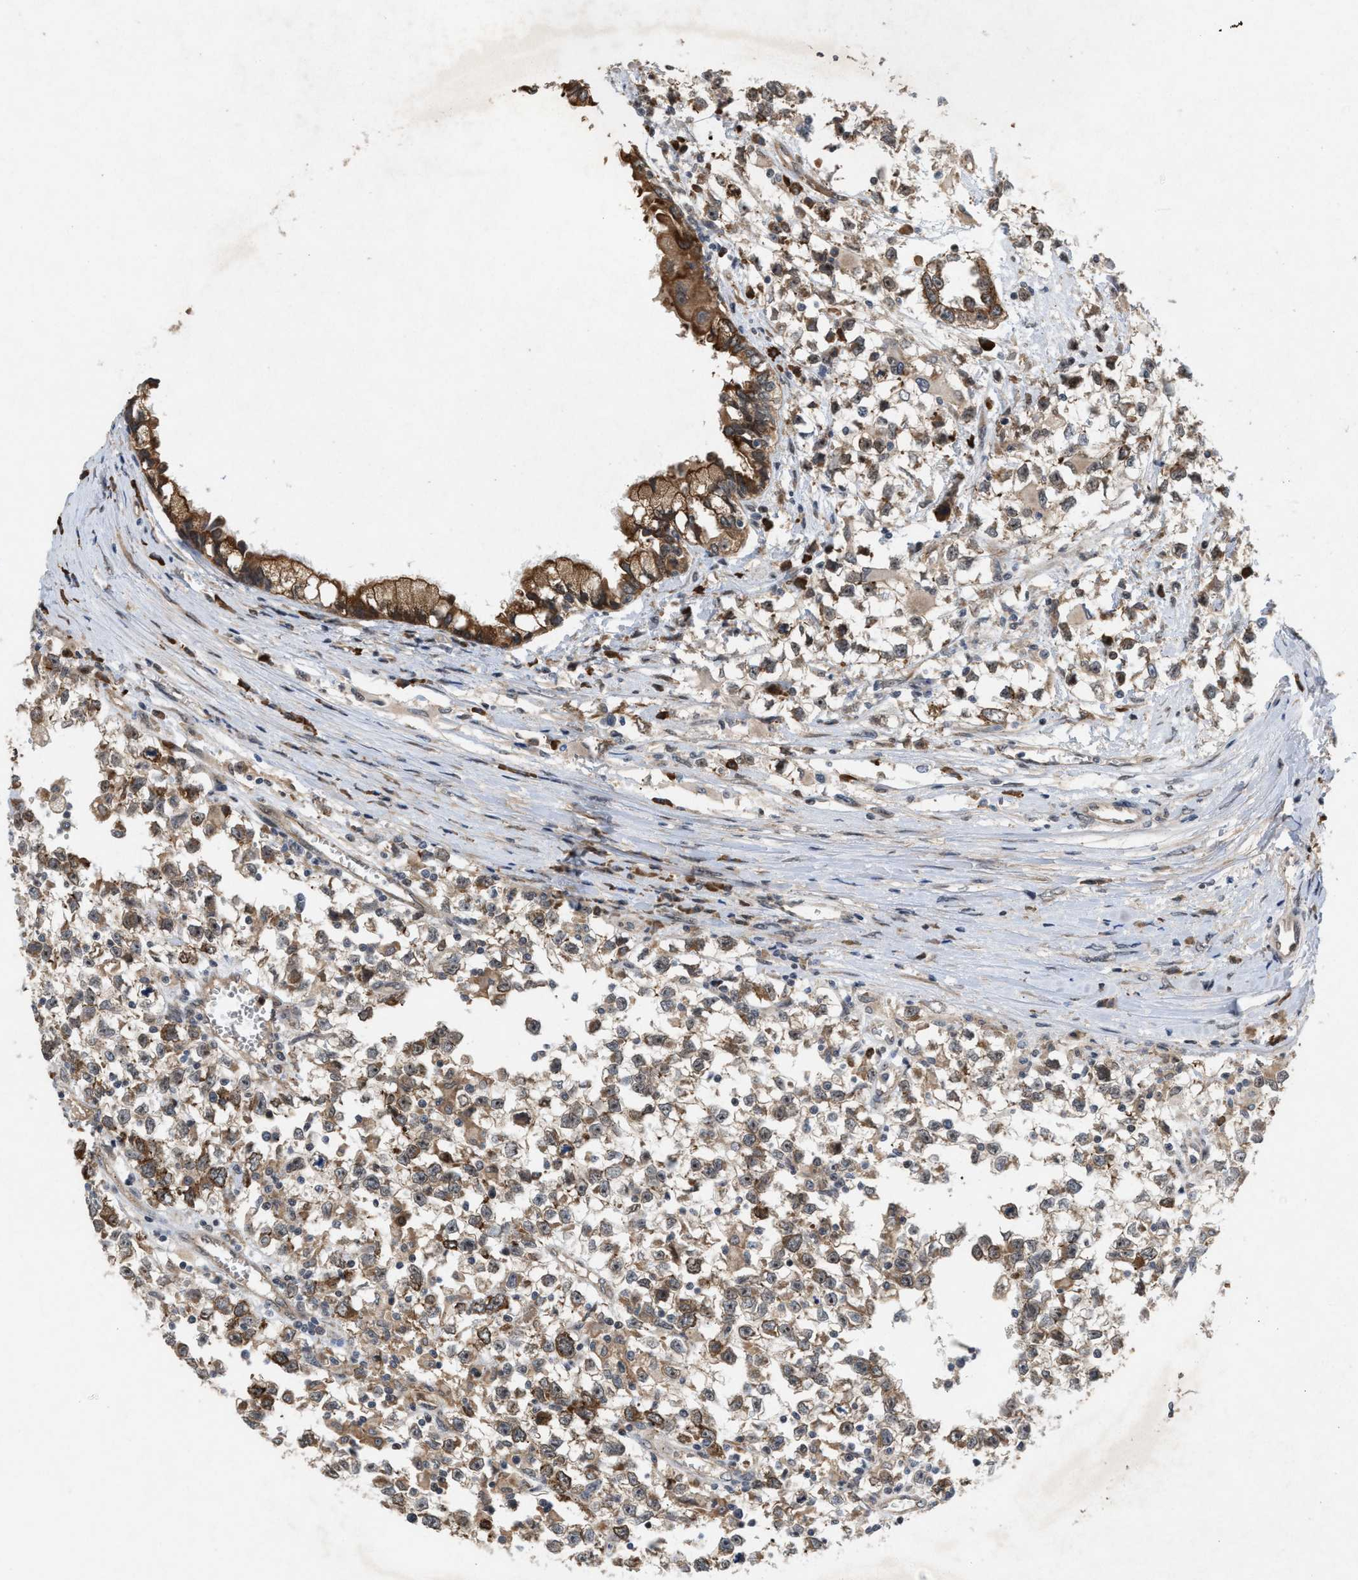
{"staining": {"intensity": "moderate", "quantity": ">75%", "location": "cytoplasmic/membranous"}, "tissue": "testis cancer", "cell_type": "Tumor cells", "image_type": "cancer", "snomed": [{"axis": "morphology", "description": "Seminoma, NOS"}, {"axis": "morphology", "description": "Carcinoma, Embryonal, NOS"}, {"axis": "topography", "description": "Testis"}], "caption": "This image shows immunohistochemistry (IHC) staining of human testis seminoma, with medium moderate cytoplasmic/membranous staining in about >75% of tumor cells.", "gene": "MFSD6", "patient": {"sex": "male", "age": 51}}